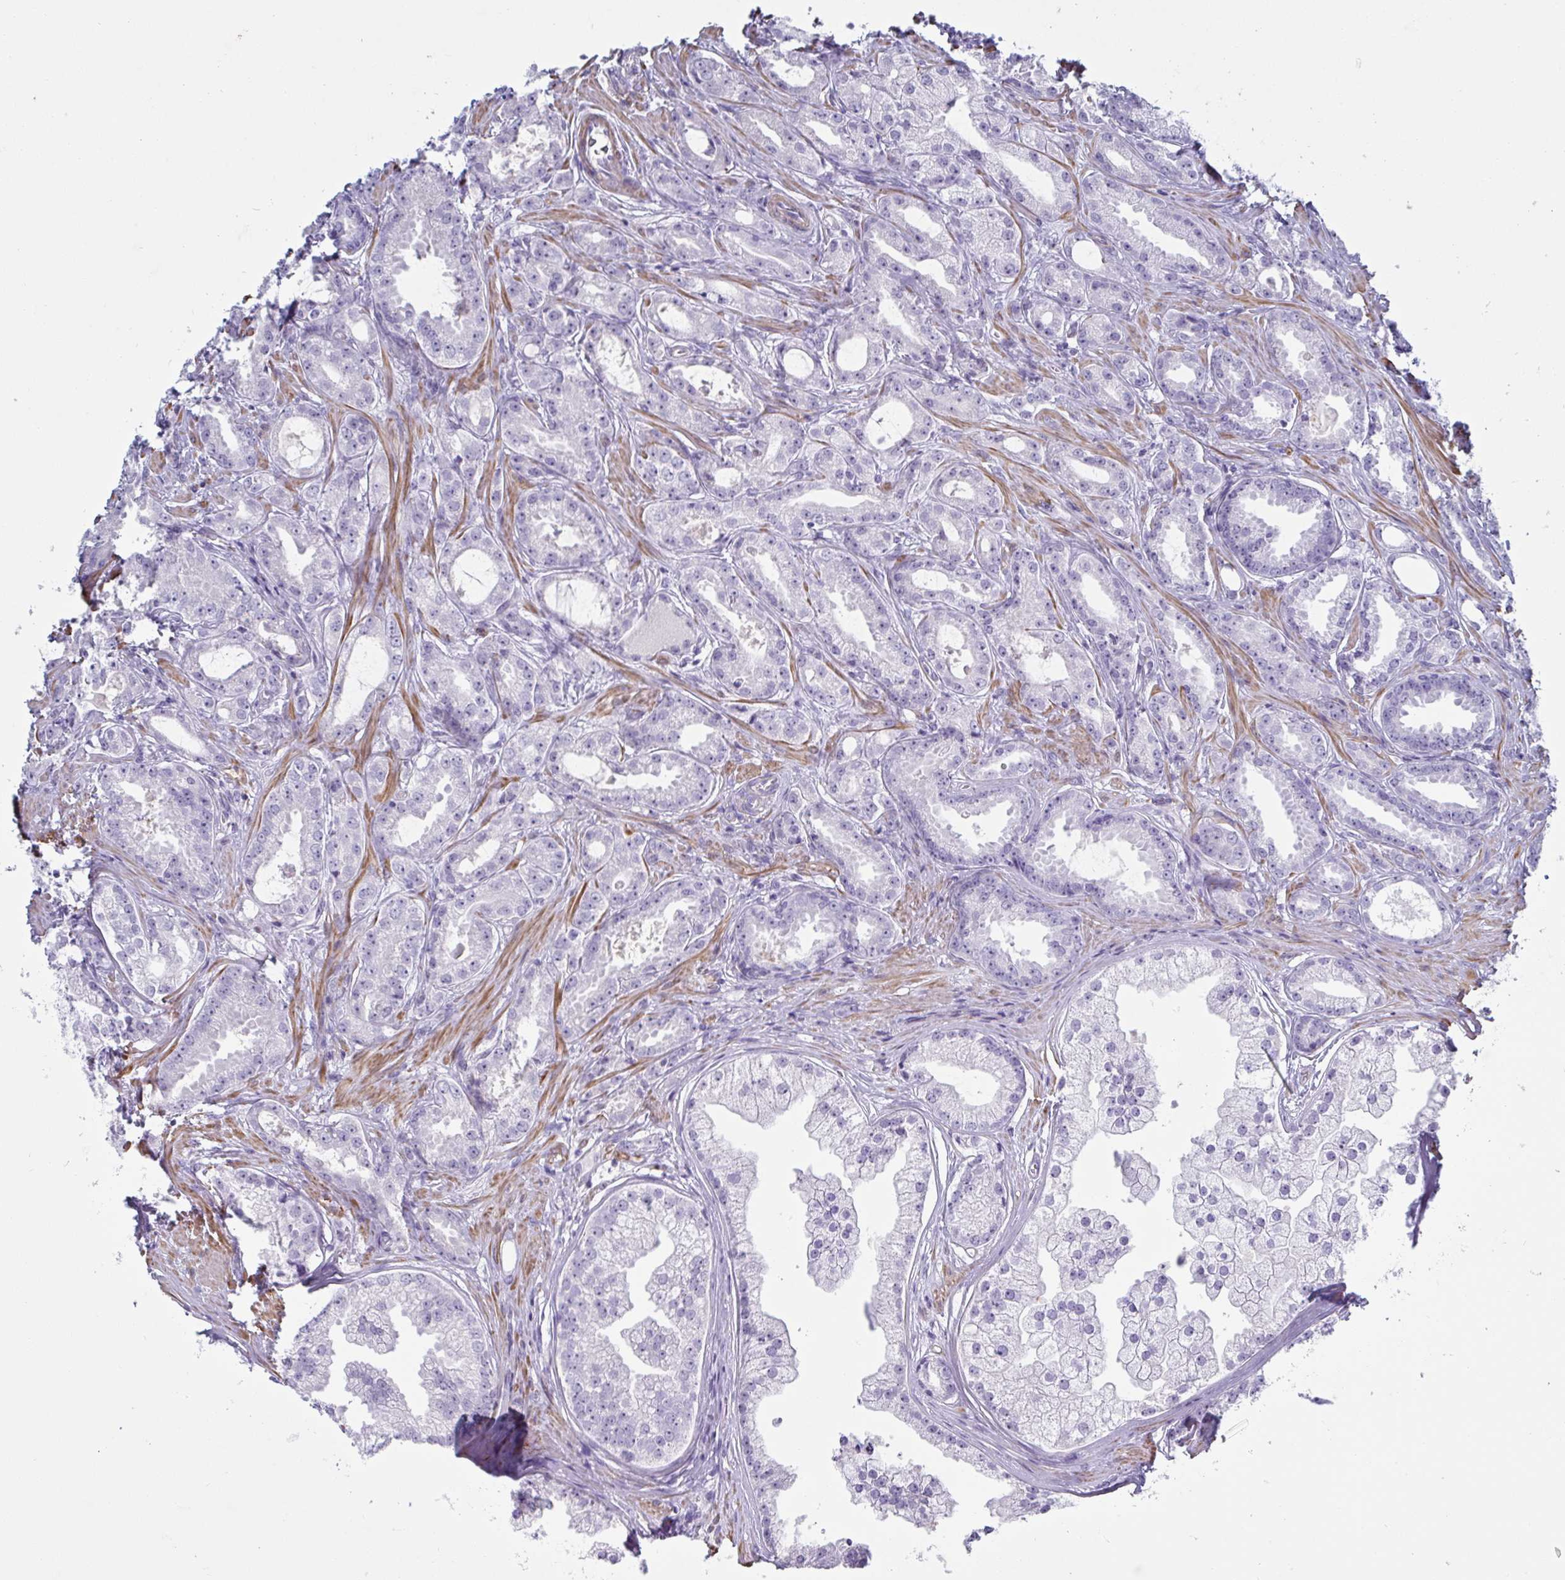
{"staining": {"intensity": "negative", "quantity": "none", "location": "none"}, "tissue": "prostate cancer", "cell_type": "Tumor cells", "image_type": "cancer", "snomed": [{"axis": "morphology", "description": "Adenocarcinoma, Low grade"}, {"axis": "topography", "description": "Prostate"}], "caption": "Immunohistochemistry (IHC) image of neoplastic tissue: prostate low-grade adenocarcinoma stained with DAB (3,3'-diaminobenzidine) reveals no significant protein positivity in tumor cells.", "gene": "OR5P3", "patient": {"sex": "male", "age": 65}}